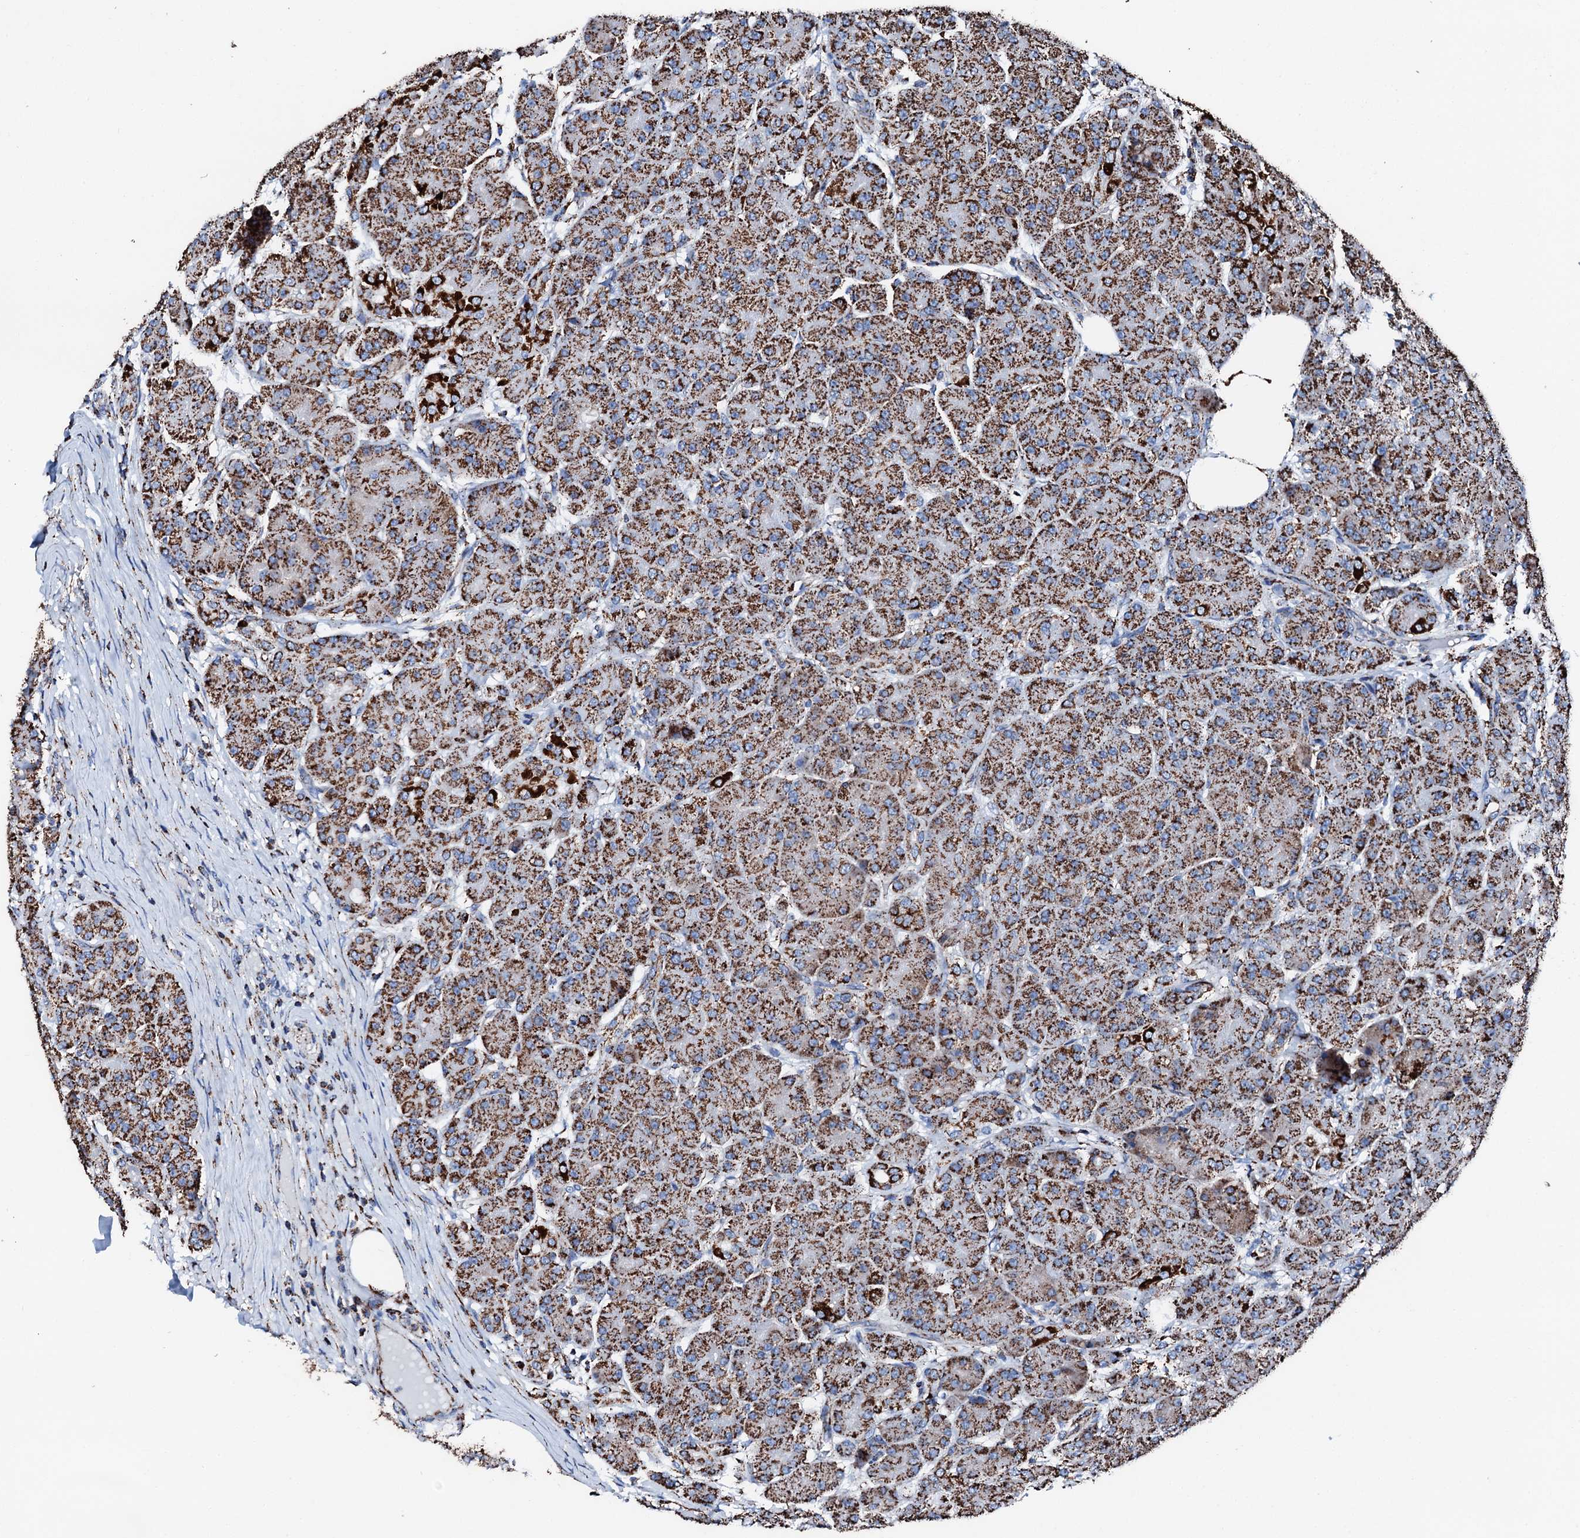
{"staining": {"intensity": "strong", "quantity": ">75%", "location": "cytoplasmic/membranous"}, "tissue": "pancreas", "cell_type": "Exocrine glandular cells", "image_type": "normal", "snomed": [{"axis": "morphology", "description": "Normal tissue, NOS"}, {"axis": "topography", "description": "Pancreas"}], "caption": "DAB immunohistochemical staining of unremarkable human pancreas shows strong cytoplasmic/membranous protein staining in about >75% of exocrine glandular cells.", "gene": "HADH", "patient": {"sex": "male", "age": 63}}